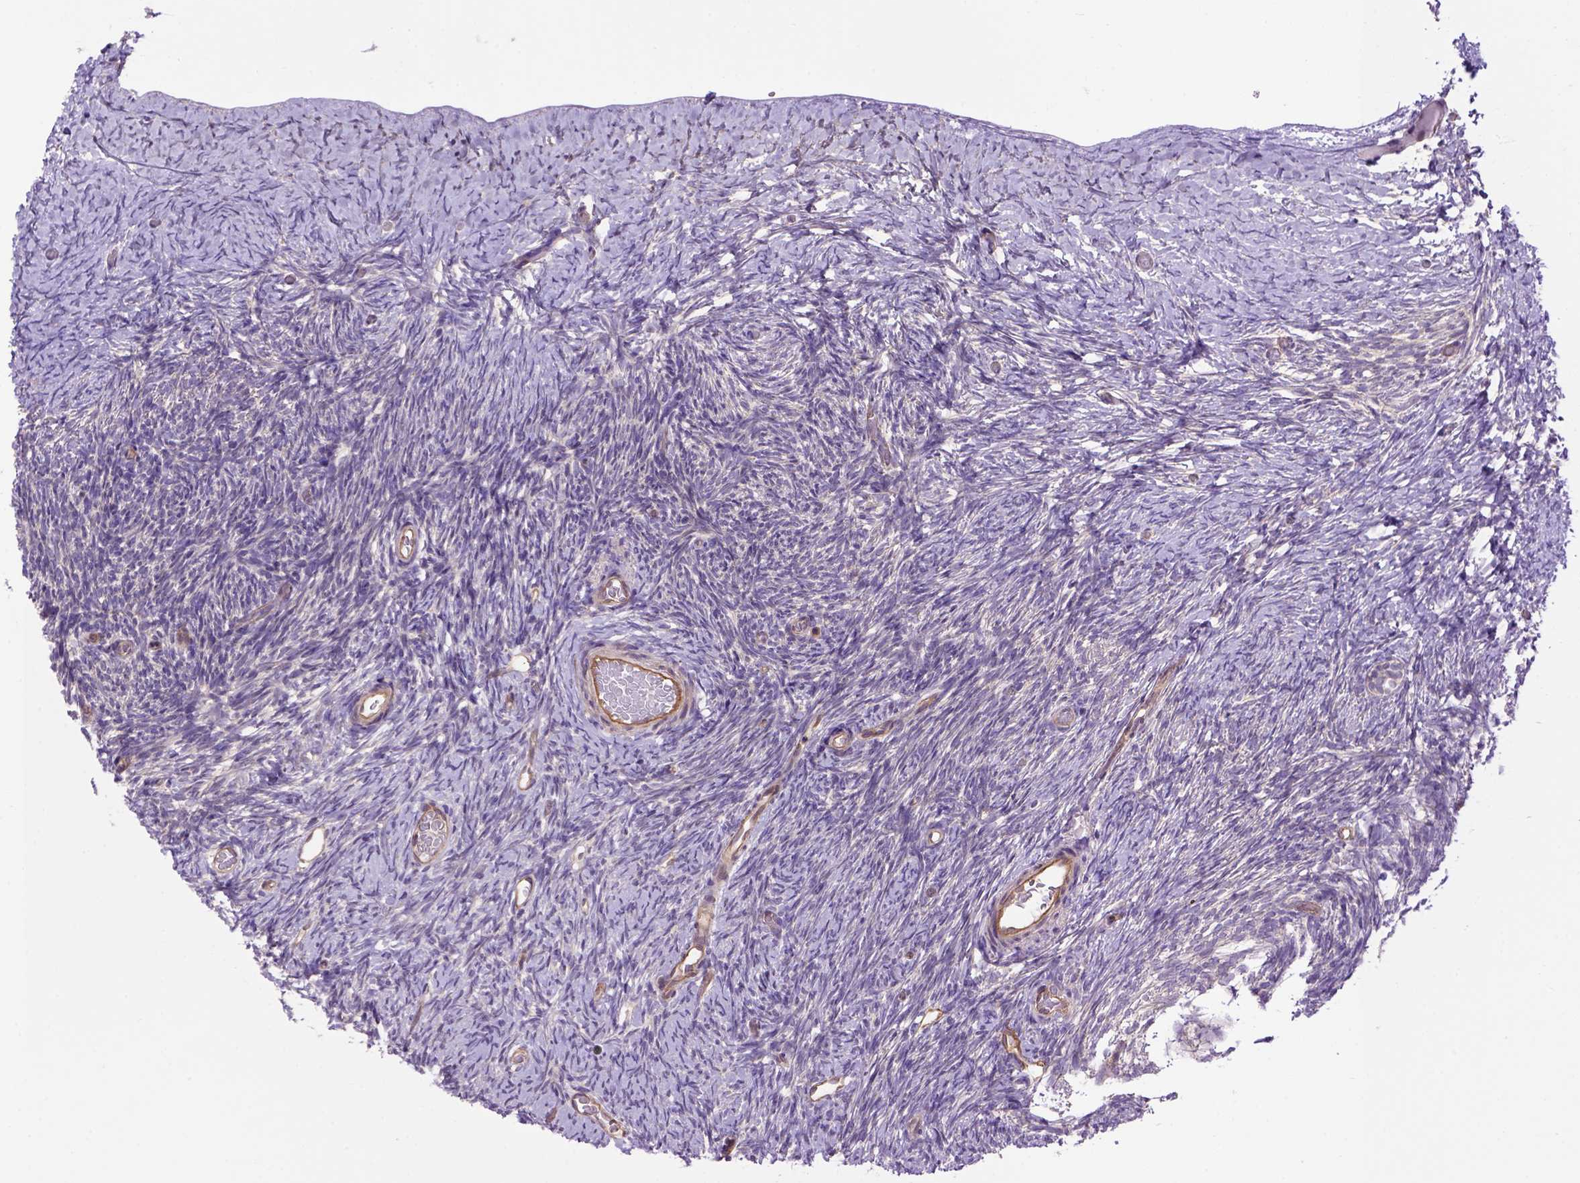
{"staining": {"intensity": "moderate", "quantity": ">75%", "location": "cytoplasmic/membranous"}, "tissue": "ovary", "cell_type": "Follicle cells", "image_type": "normal", "snomed": [{"axis": "morphology", "description": "Normal tissue, NOS"}, {"axis": "topography", "description": "Ovary"}], "caption": "Protein expression analysis of unremarkable ovary reveals moderate cytoplasmic/membranous staining in approximately >75% of follicle cells. Ihc stains the protein of interest in brown and the nuclei are stained blue.", "gene": "CASKIN2", "patient": {"sex": "female", "age": 39}}